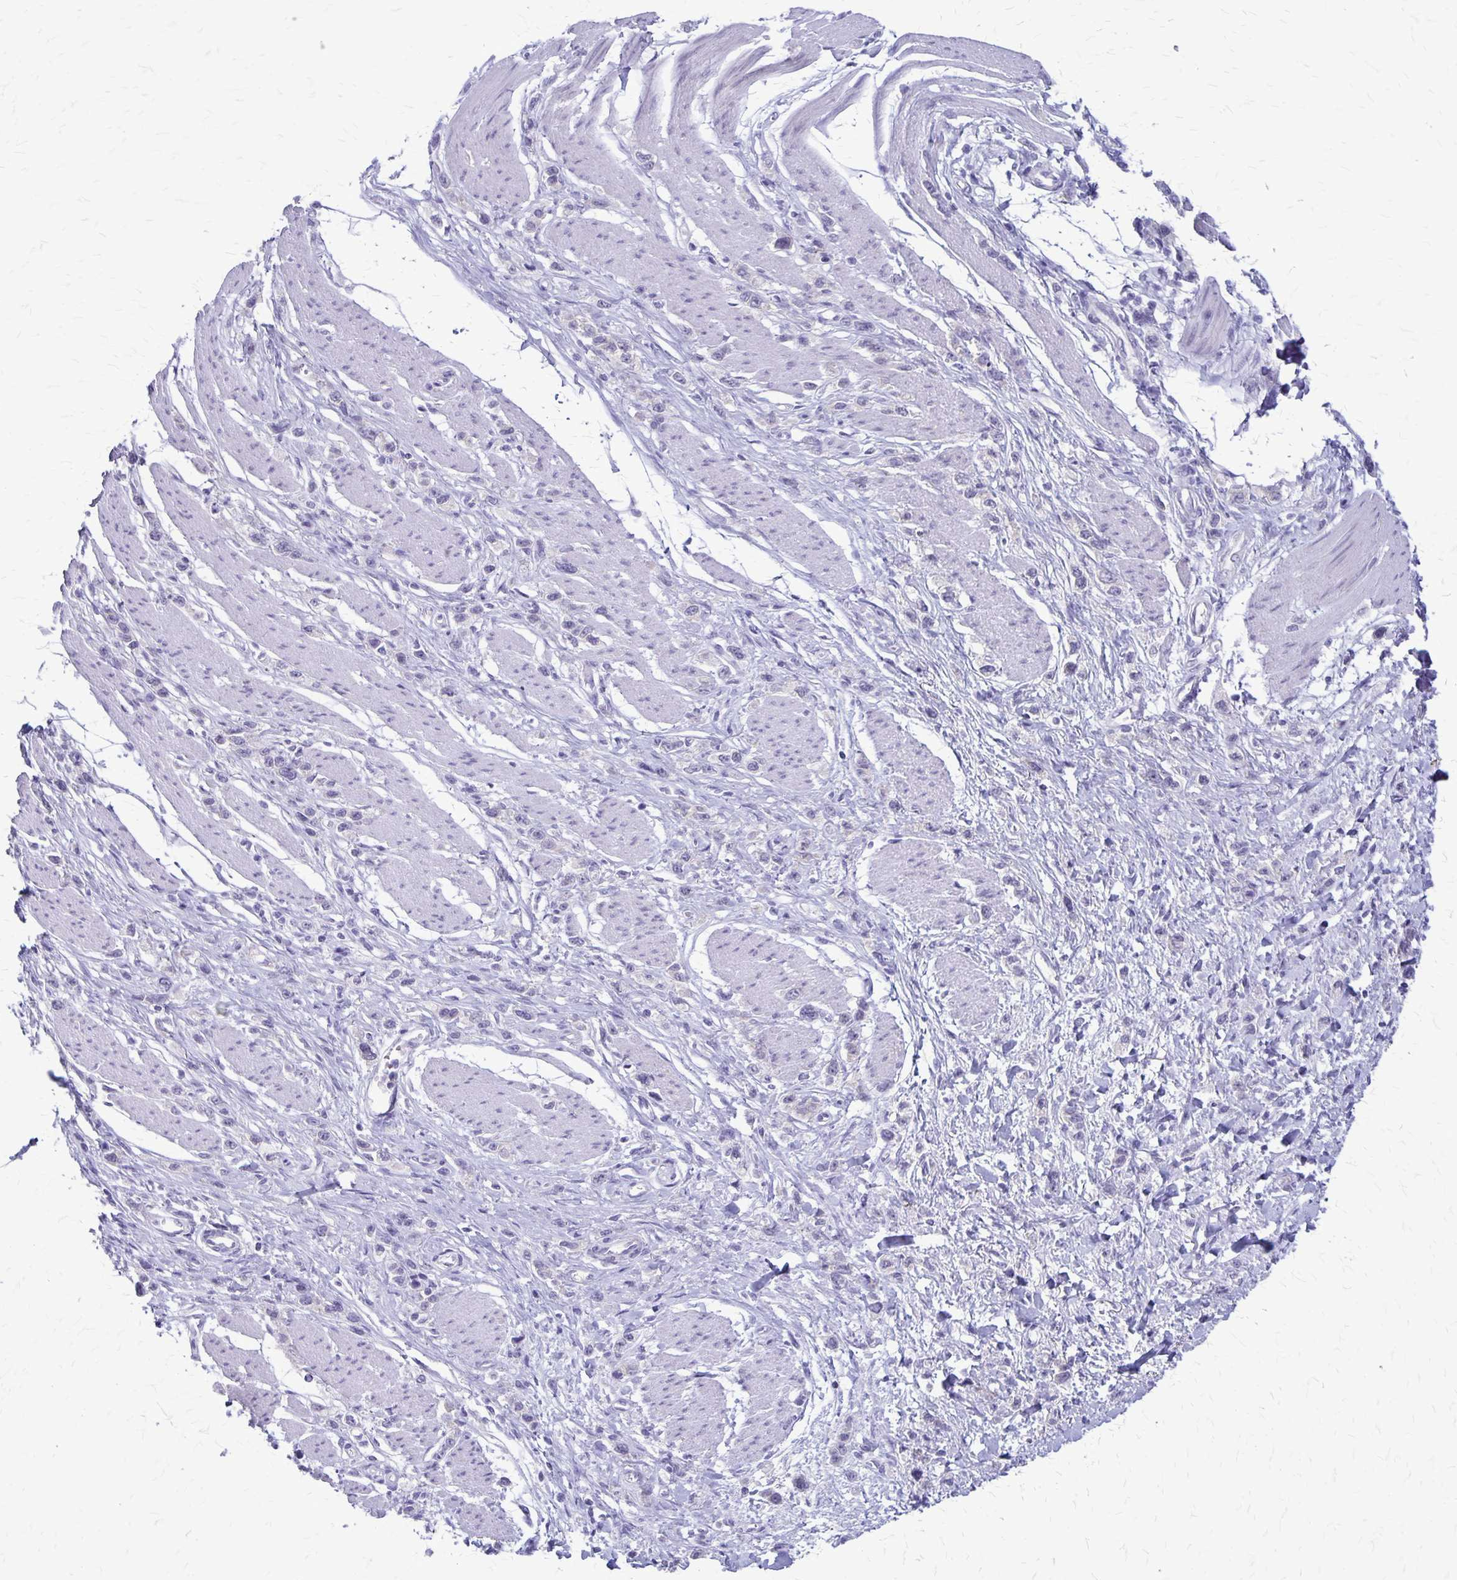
{"staining": {"intensity": "negative", "quantity": "none", "location": "none"}, "tissue": "stomach cancer", "cell_type": "Tumor cells", "image_type": "cancer", "snomed": [{"axis": "morphology", "description": "Adenocarcinoma, NOS"}, {"axis": "topography", "description": "Stomach"}], "caption": "This is an IHC photomicrograph of stomach cancer. There is no expression in tumor cells.", "gene": "PLXNB3", "patient": {"sex": "female", "age": 65}}